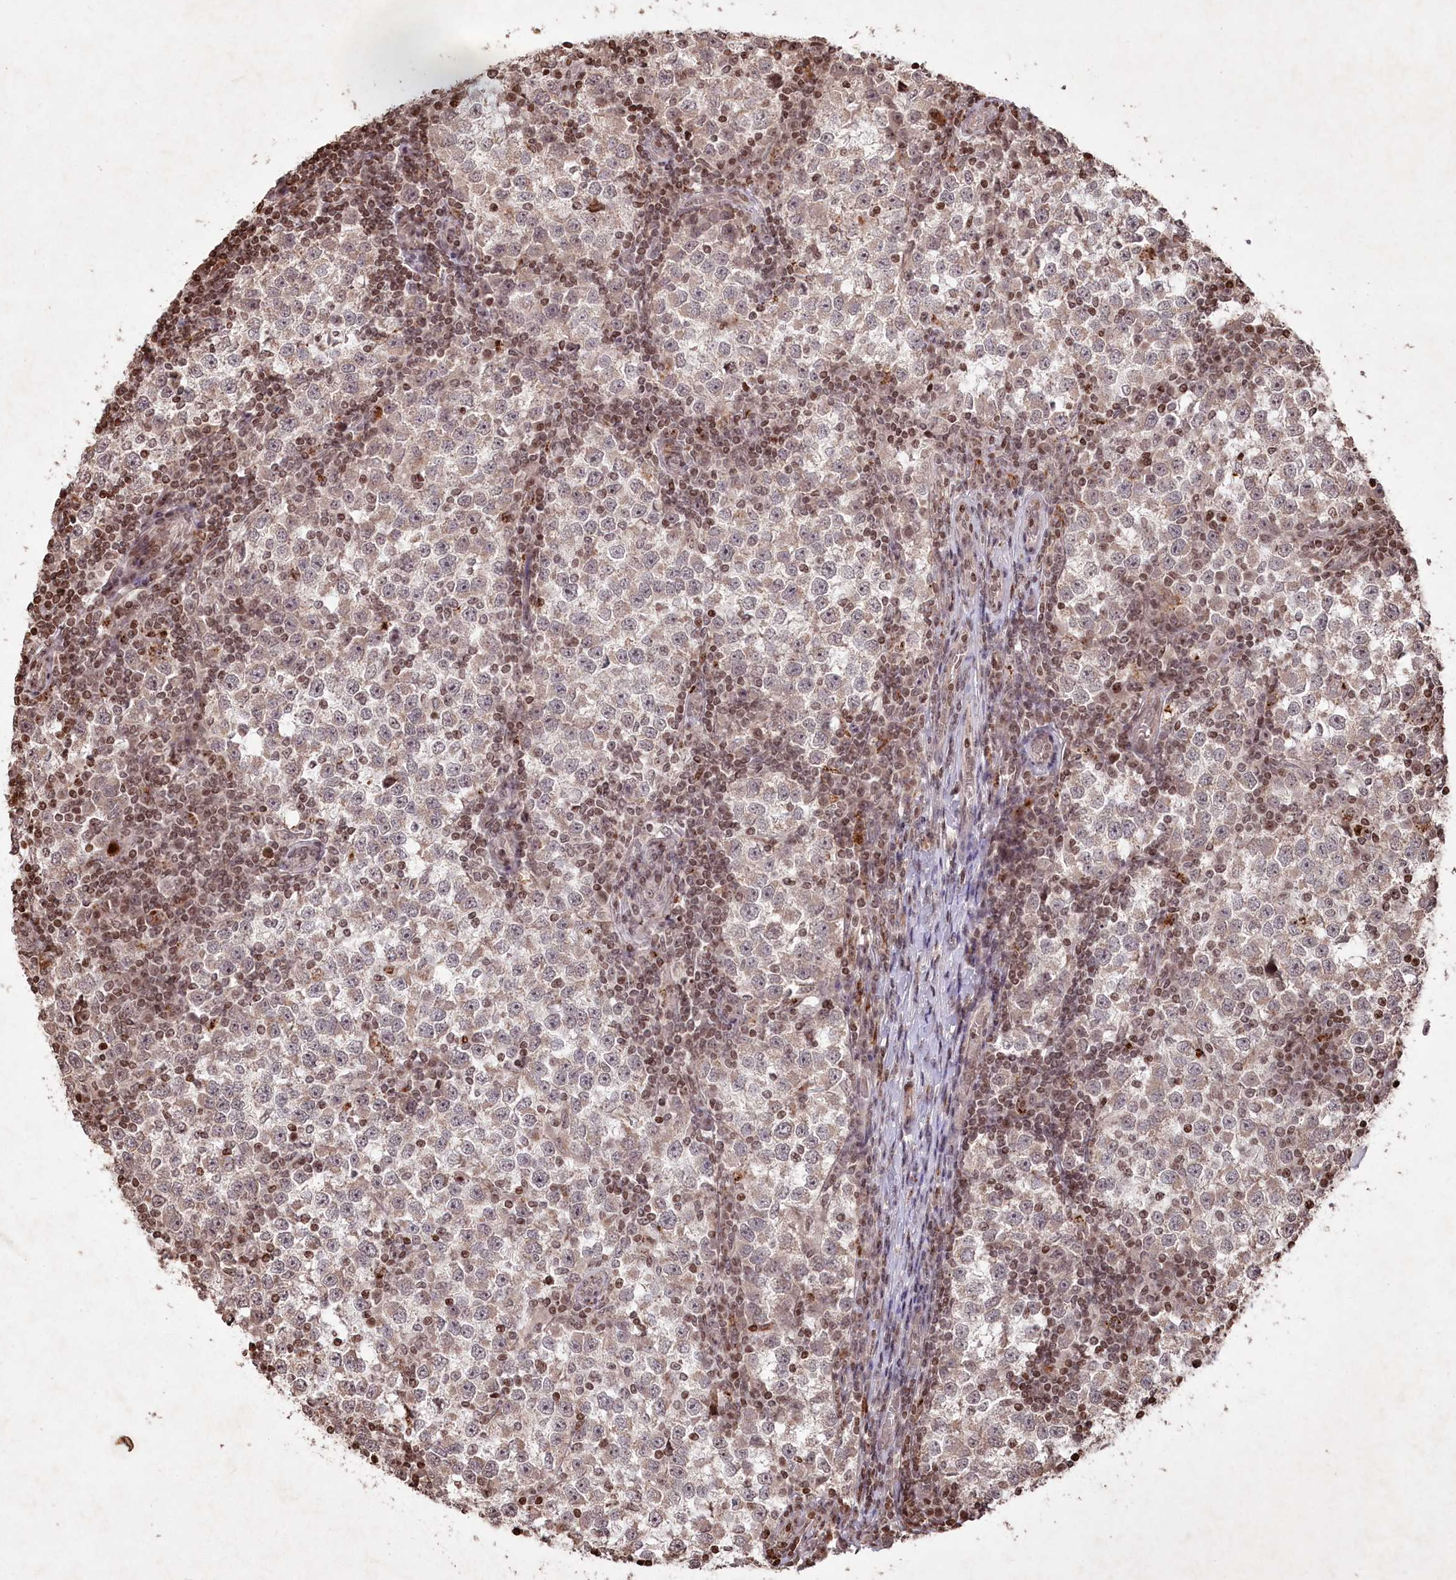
{"staining": {"intensity": "weak", "quantity": ">75%", "location": "cytoplasmic/membranous,nuclear"}, "tissue": "testis cancer", "cell_type": "Tumor cells", "image_type": "cancer", "snomed": [{"axis": "morphology", "description": "Seminoma, NOS"}, {"axis": "topography", "description": "Testis"}], "caption": "Protein expression analysis of testis cancer (seminoma) exhibits weak cytoplasmic/membranous and nuclear expression in approximately >75% of tumor cells. (DAB (3,3'-diaminobenzidine) IHC with brightfield microscopy, high magnification).", "gene": "CCSER2", "patient": {"sex": "male", "age": 65}}